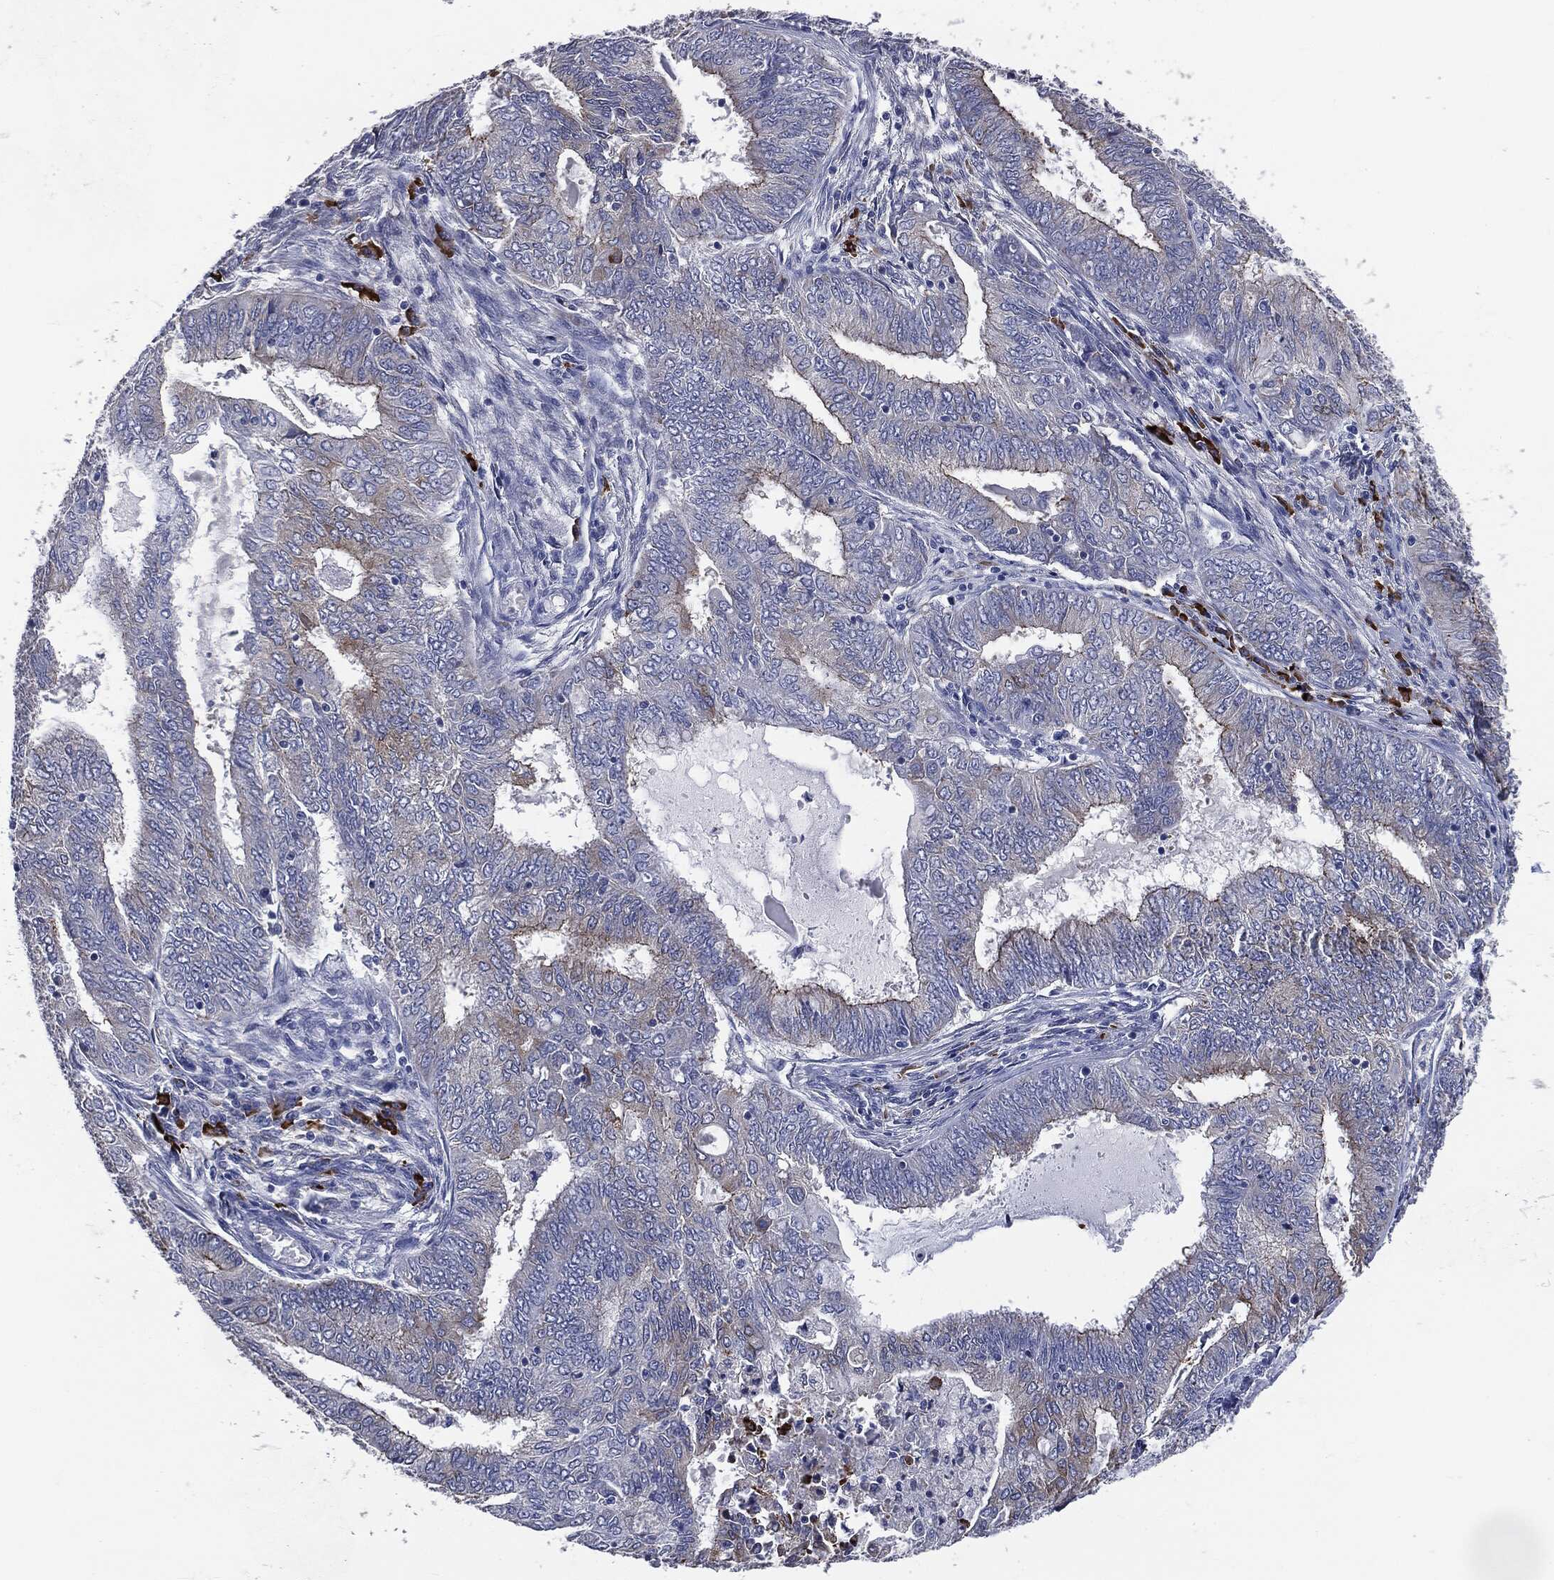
{"staining": {"intensity": "weak", "quantity": "<25%", "location": "cytoplasmic/membranous"}, "tissue": "endometrial cancer", "cell_type": "Tumor cells", "image_type": "cancer", "snomed": [{"axis": "morphology", "description": "Adenocarcinoma, NOS"}, {"axis": "topography", "description": "Endometrium"}], "caption": "High magnification brightfield microscopy of endometrial adenocarcinoma stained with DAB (3,3'-diaminobenzidine) (brown) and counterstained with hematoxylin (blue): tumor cells show no significant staining.", "gene": "PTGS2", "patient": {"sex": "female", "age": 62}}